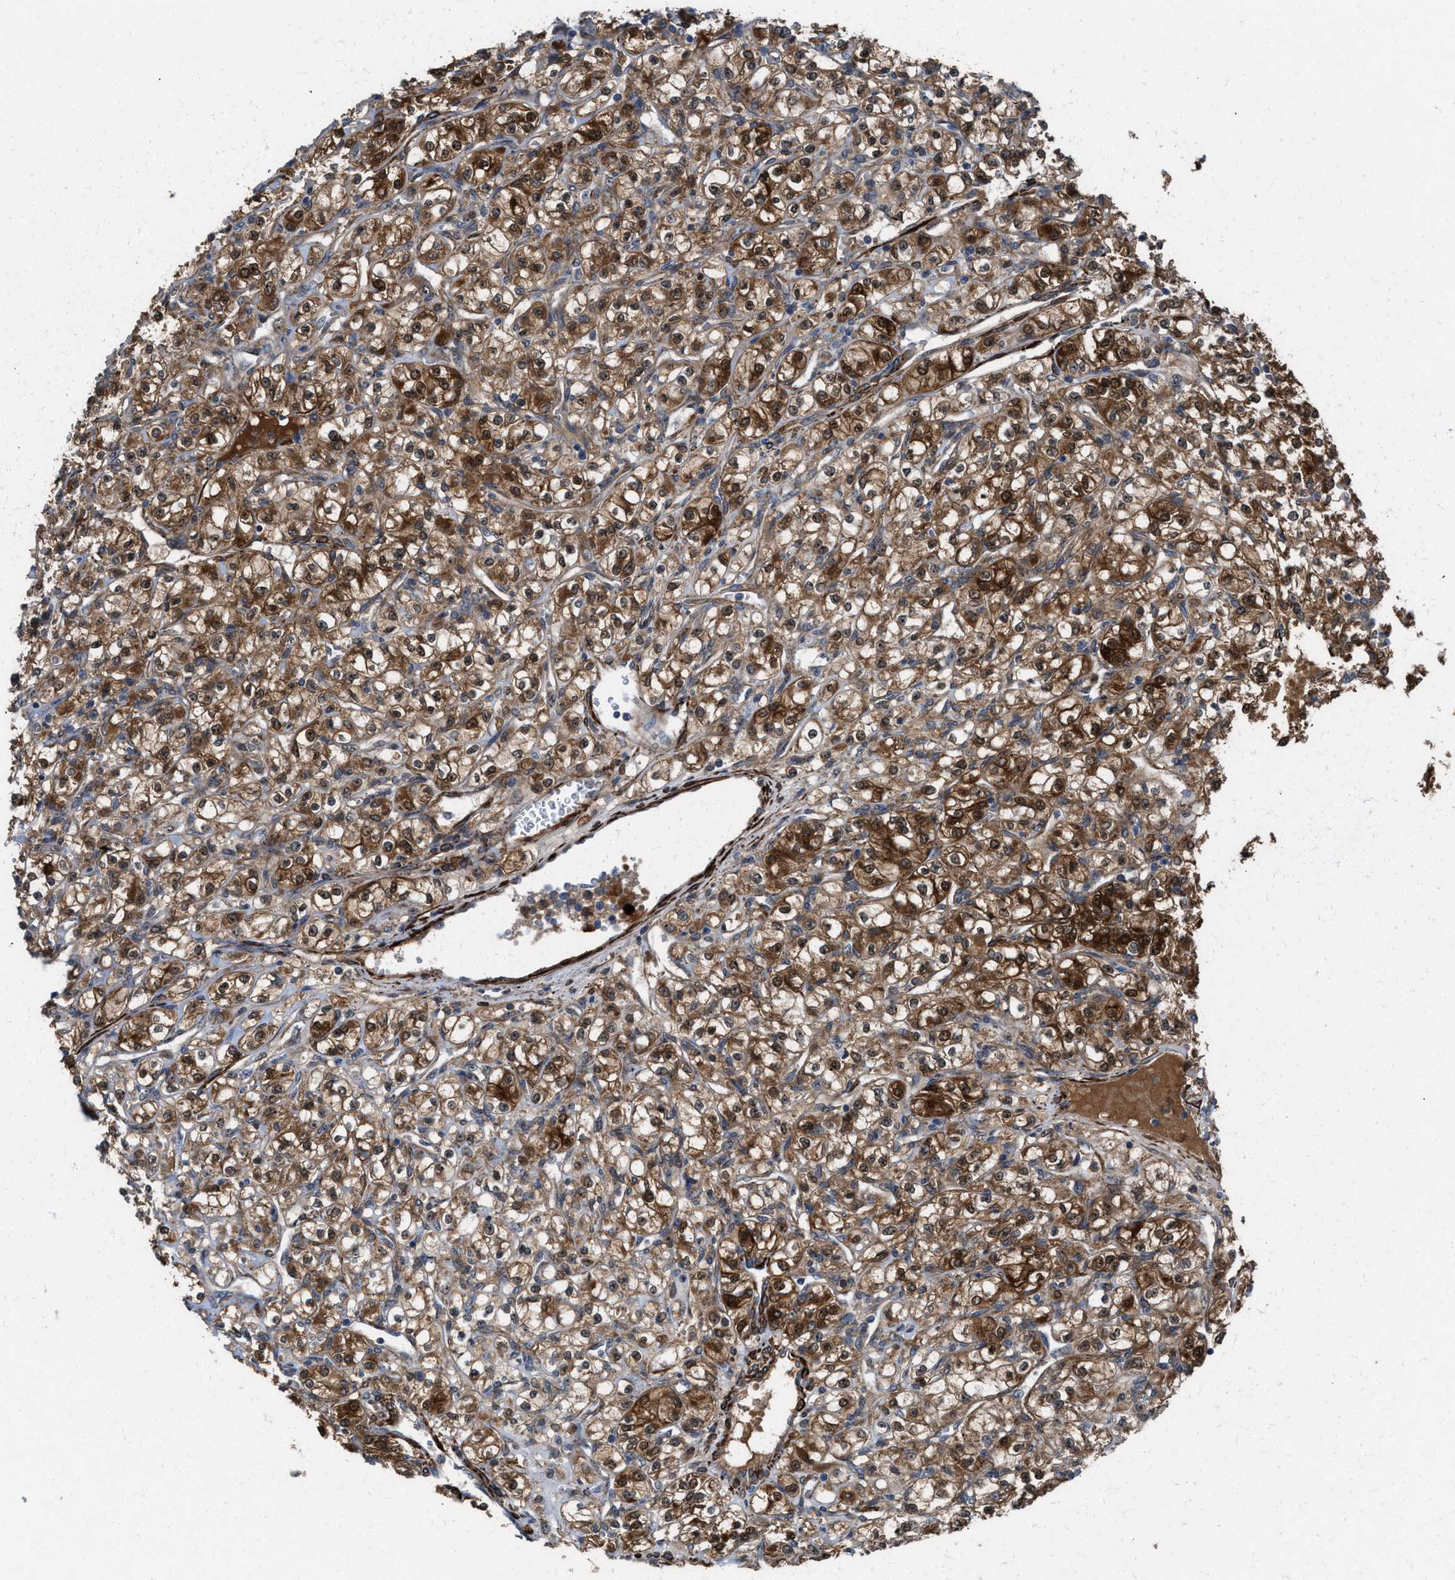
{"staining": {"intensity": "moderate", "quantity": ">75%", "location": "cytoplasmic/membranous,nuclear"}, "tissue": "renal cancer", "cell_type": "Tumor cells", "image_type": "cancer", "snomed": [{"axis": "morphology", "description": "Adenocarcinoma, NOS"}, {"axis": "topography", "description": "Kidney"}], "caption": "An immunohistochemistry micrograph of tumor tissue is shown. Protein staining in brown highlights moderate cytoplasmic/membranous and nuclear positivity in renal cancer within tumor cells.", "gene": "NQO2", "patient": {"sex": "male", "age": 77}}